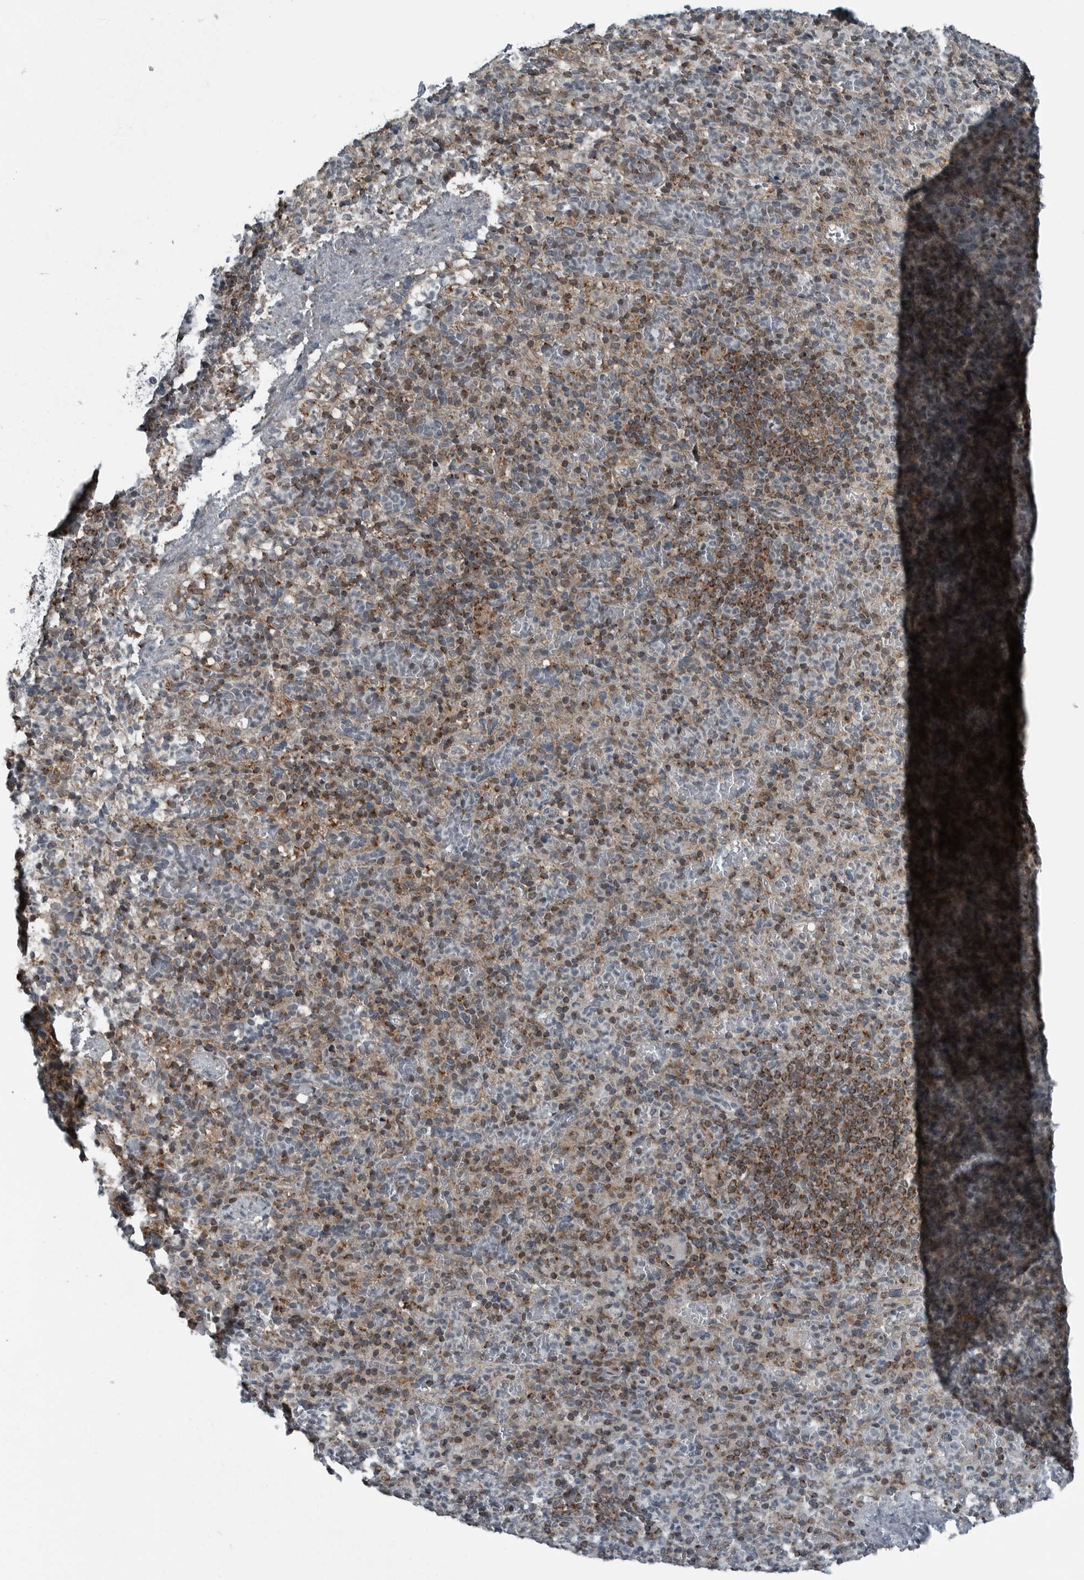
{"staining": {"intensity": "moderate", "quantity": "25%-75%", "location": "cytoplasmic/membranous"}, "tissue": "spleen", "cell_type": "Cells in red pulp", "image_type": "normal", "snomed": [{"axis": "morphology", "description": "Normal tissue, NOS"}, {"axis": "topography", "description": "Spleen"}], "caption": "An image showing moderate cytoplasmic/membranous expression in about 25%-75% of cells in red pulp in benign spleen, as visualized by brown immunohistochemical staining.", "gene": "GAK", "patient": {"sex": "female", "age": 74}}